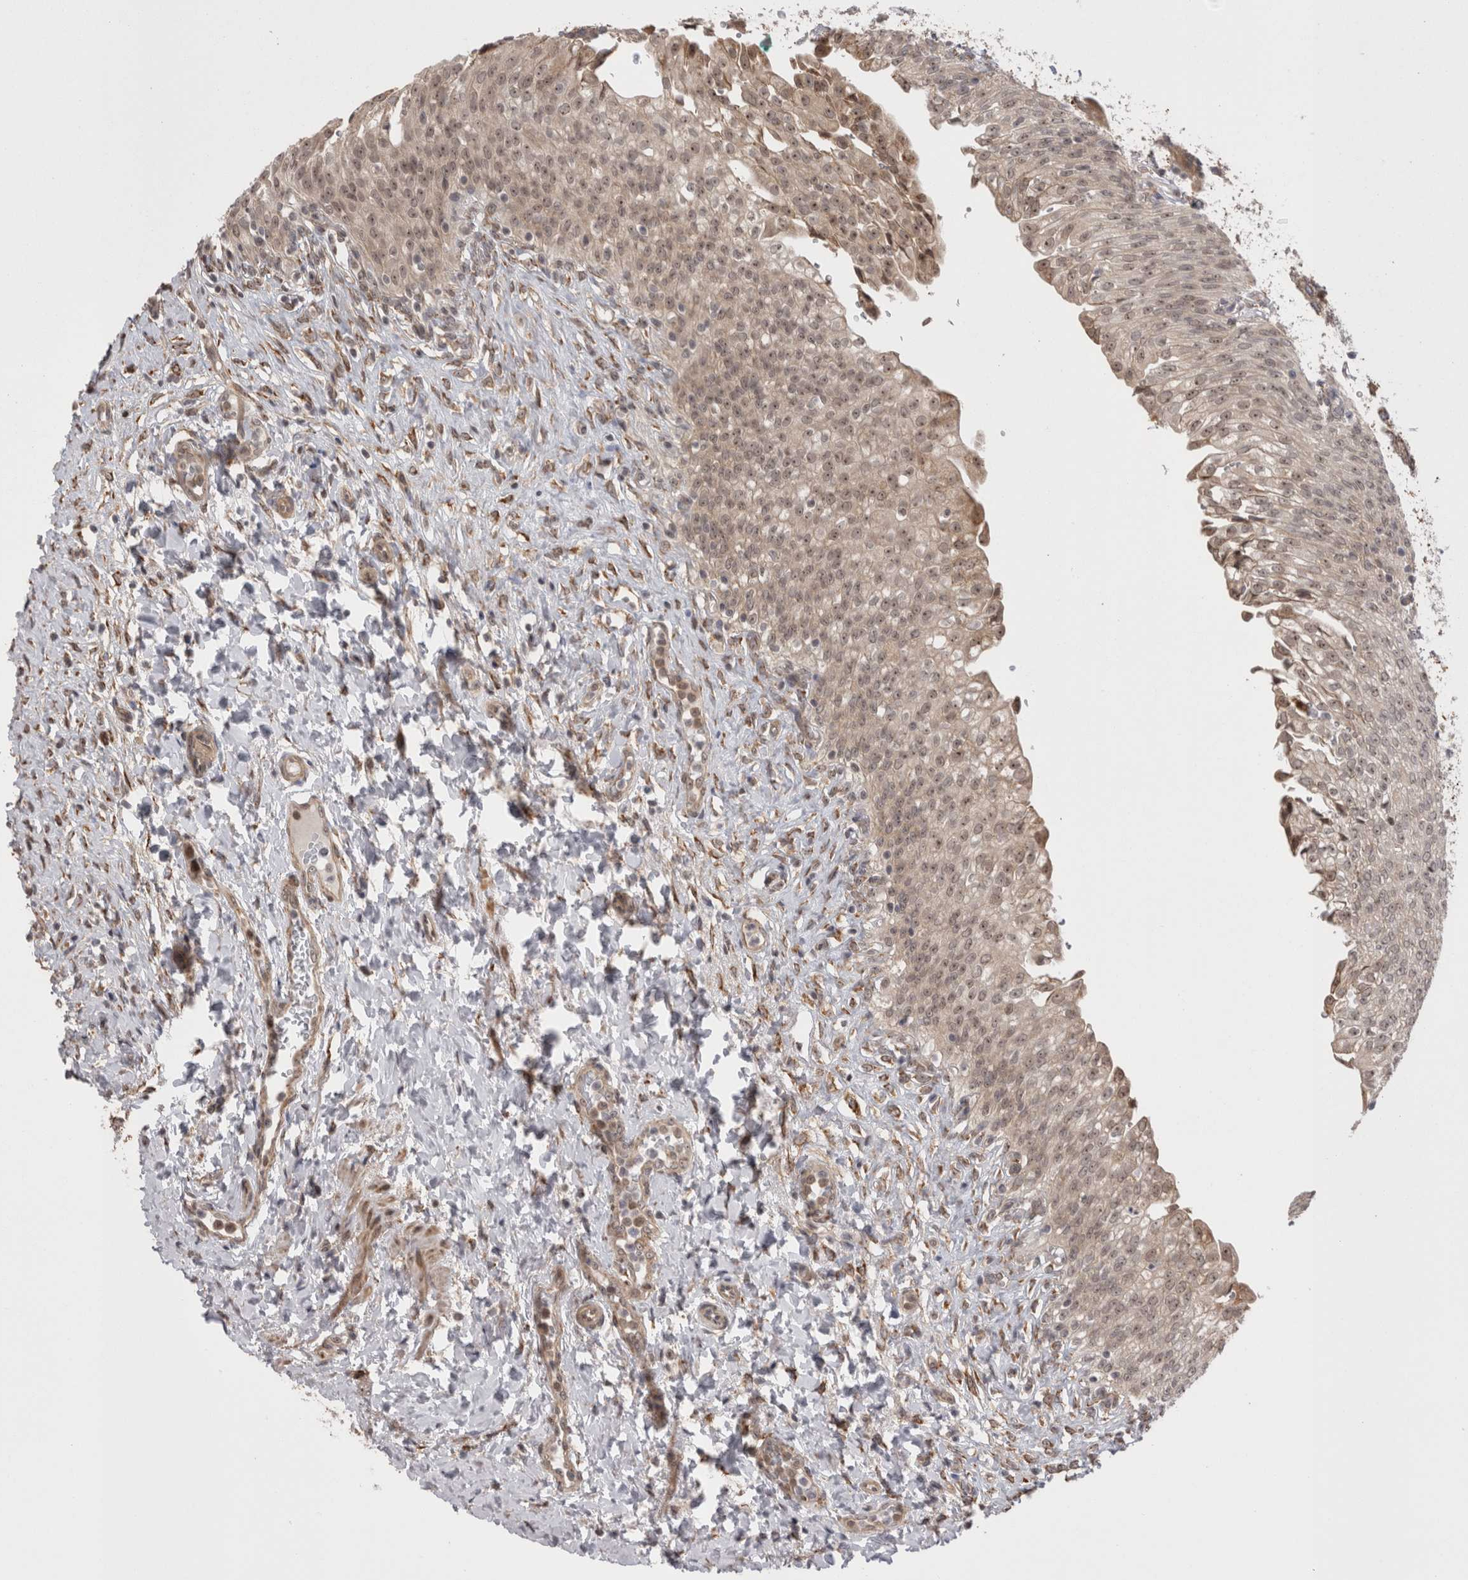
{"staining": {"intensity": "moderate", "quantity": ">75%", "location": "cytoplasmic/membranous,nuclear"}, "tissue": "urinary bladder", "cell_type": "Urothelial cells", "image_type": "normal", "snomed": [{"axis": "morphology", "description": "Urothelial carcinoma, High grade"}, {"axis": "topography", "description": "Urinary bladder"}], "caption": "This histopathology image exhibits unremarkable urinary bladder stained with immunohistochemistry to label a protein in brown. The cytoplasmic/membranous,nuclear of urothelial cells show moderate positivity for the protein. Nuclei are counter-stained blue.", "gene": "EXOSC4", "patient": {"sex": "male", "age": 46}}